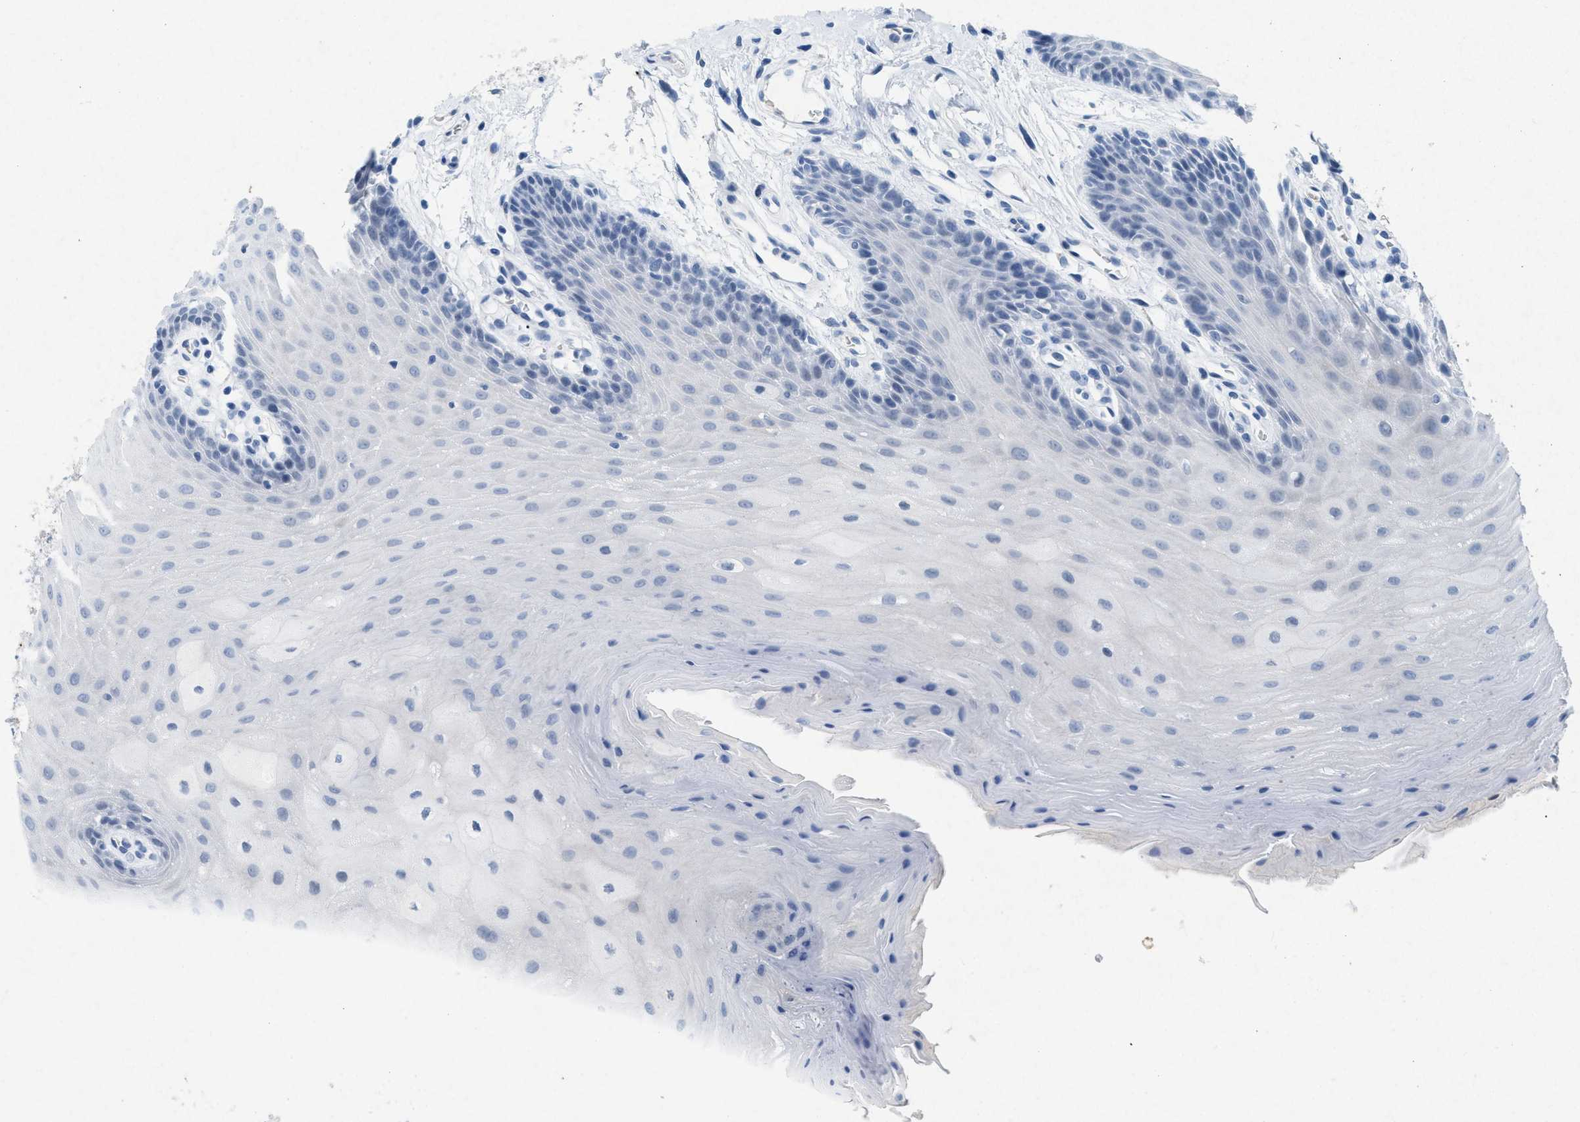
{"staining": {"intensity": "negative", "quantity": "none", "location": "none"}, "tissue": "oral mucosa", "cell_type": "Squamous epithelial cells", "image_type": "normal", "snomed": [{"axis": "morphology", "description": "Normal tissue, NOS"}, {"axis": "morphology", "description": "Squamous cell carcinoma, NOS"}, {"axis": "topography", "description": "Oral tissue"}, {"axis": "topography", "description": "Head-Neck"}], "caption": "Immunohistochemistry histopathology image of normal human oral mucosa stained for a protein (brown), which exhibits no positivity in squamous epithelial cells.", "gene": "TASOR", "patient": {"sex": "male", "age": 71}}